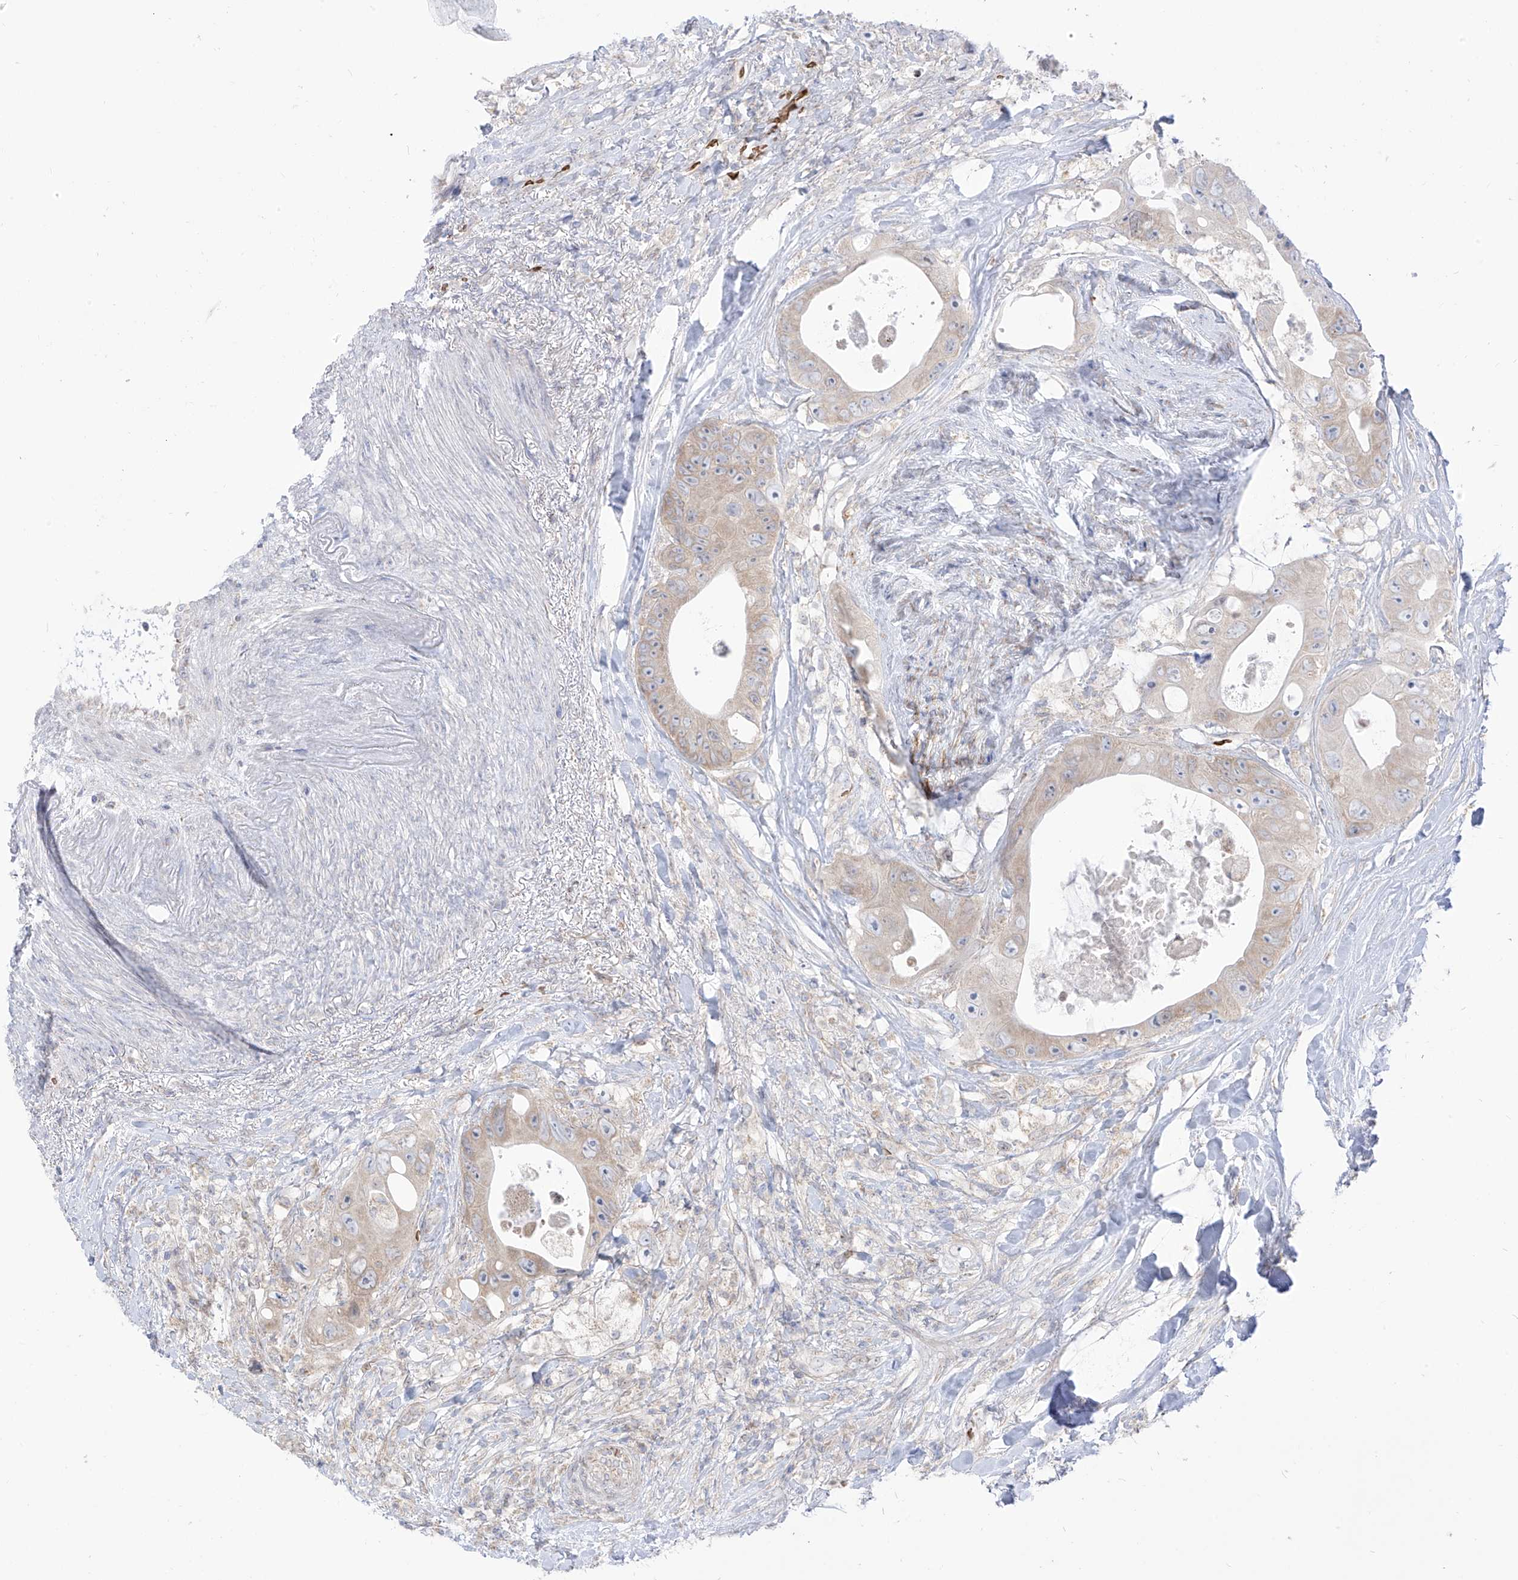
{"staining": {"intensity": "weak", "quantity": "<25%", "location": "cytoplasmic/membranous"}, "tissue": "colorectal cancer", "cell_type": "Tumor cells", "image_type": "cancer", "snomed": [{"axis": "morphology", "description": "Adenocarcinoma, NOS"}, {"axis": "topography", "description": "Colon"}], "caption": "Tumor cells show no significant staining in colorectal cancer.", "gene": "ARHGEF40", "patient": {"sex": "female", "age": 46}}